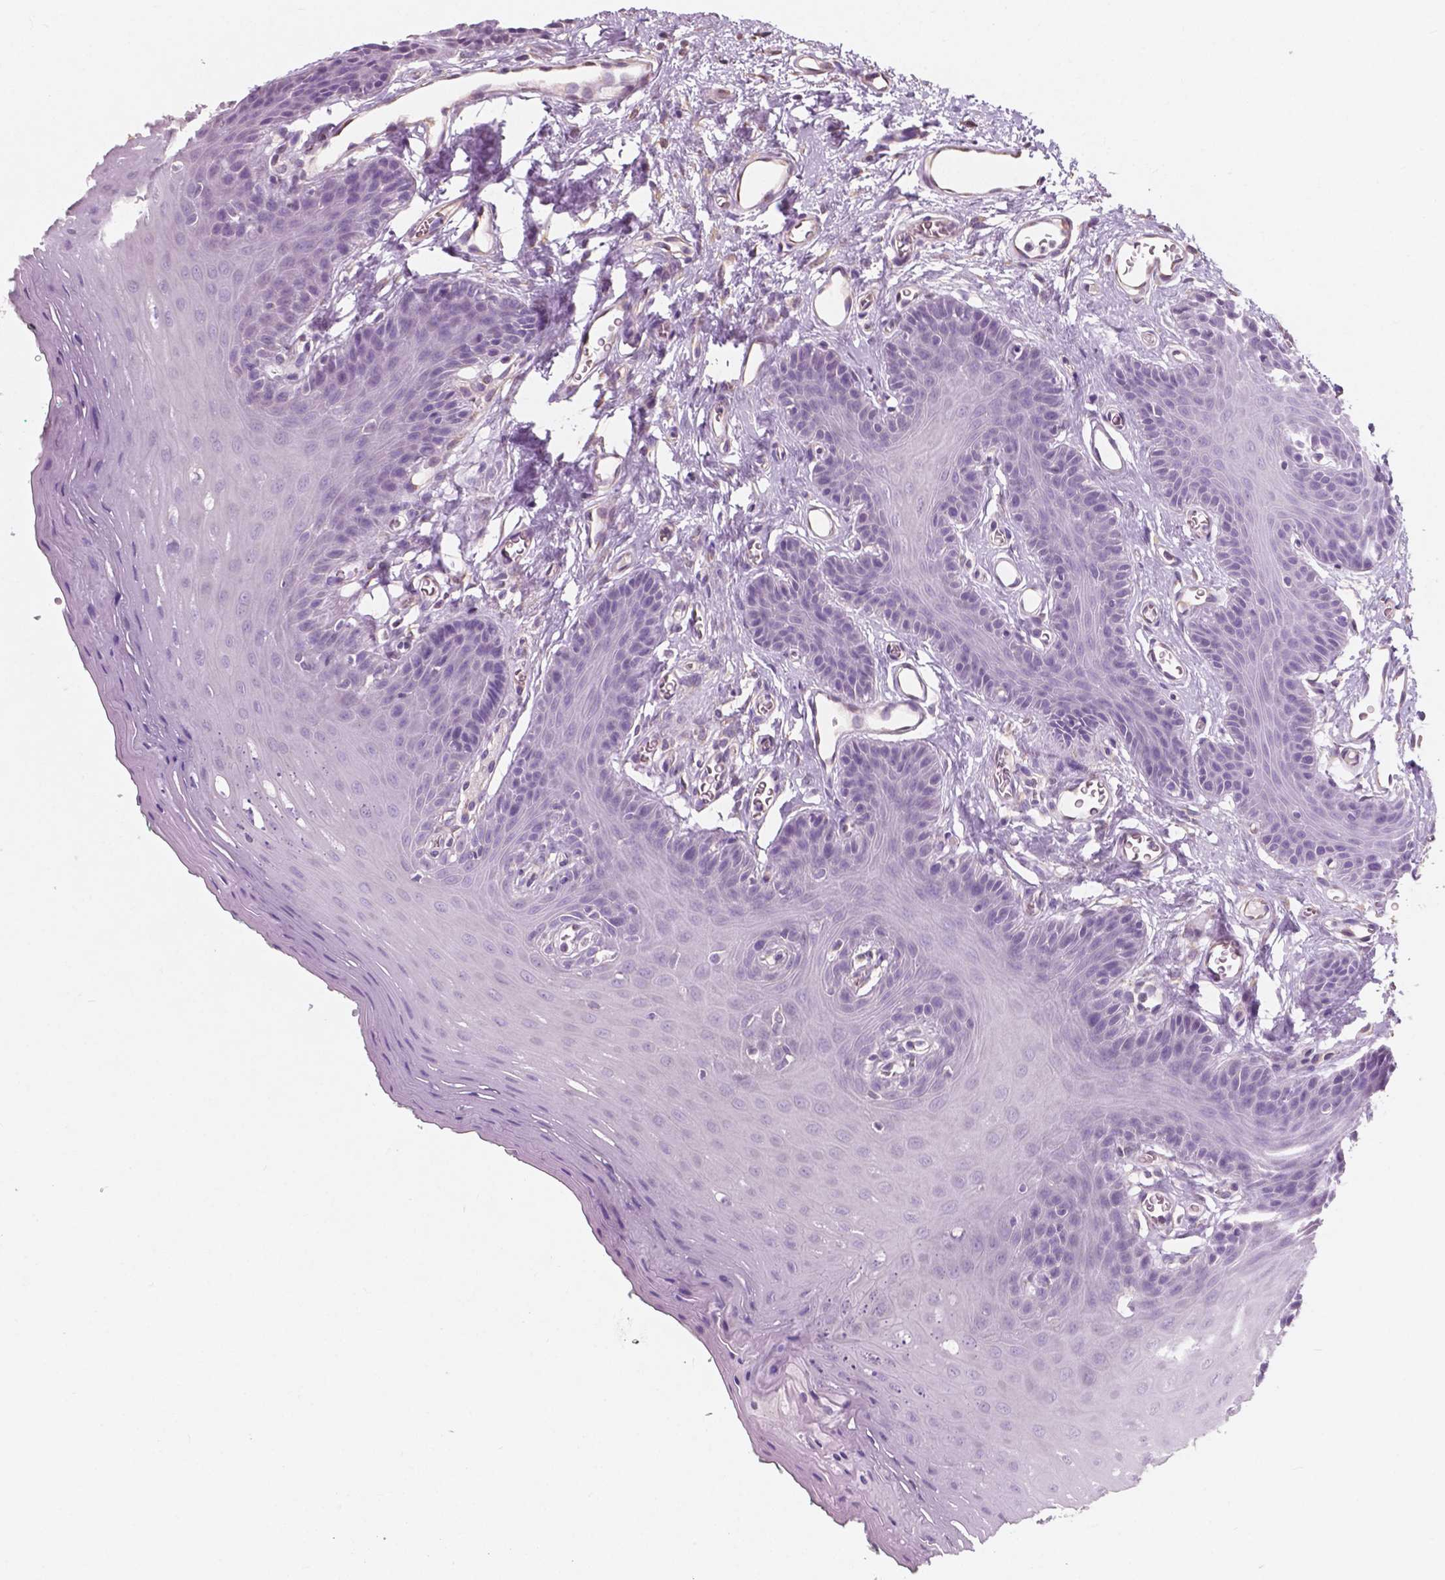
{"staining": {"intensity": "negative", "quantity": "none", "location": "none"}, "tissue": "oral mucosa", "cell_type": "Squamous epithelial cells", "image_type": "normal", "snomed": [{"axis": "morphology", "description": "Normal tissue, NOS"}, {"axis": "morphology", "description": "Squamous cell carcinoma, NOS"}, {"axis": "topography", "description": "Oral tissue"}, {"axis": "topography", "description": "Head-Neck"}], "caption": "This image is of normal oral mucosa stained with IHC to label a protein in brown with the nuclei are counter-stained blue. There is no positivity in squamous epithelial cells.", "gene": "AWAT1", "patient": {"sex": "female", "age": 50}}